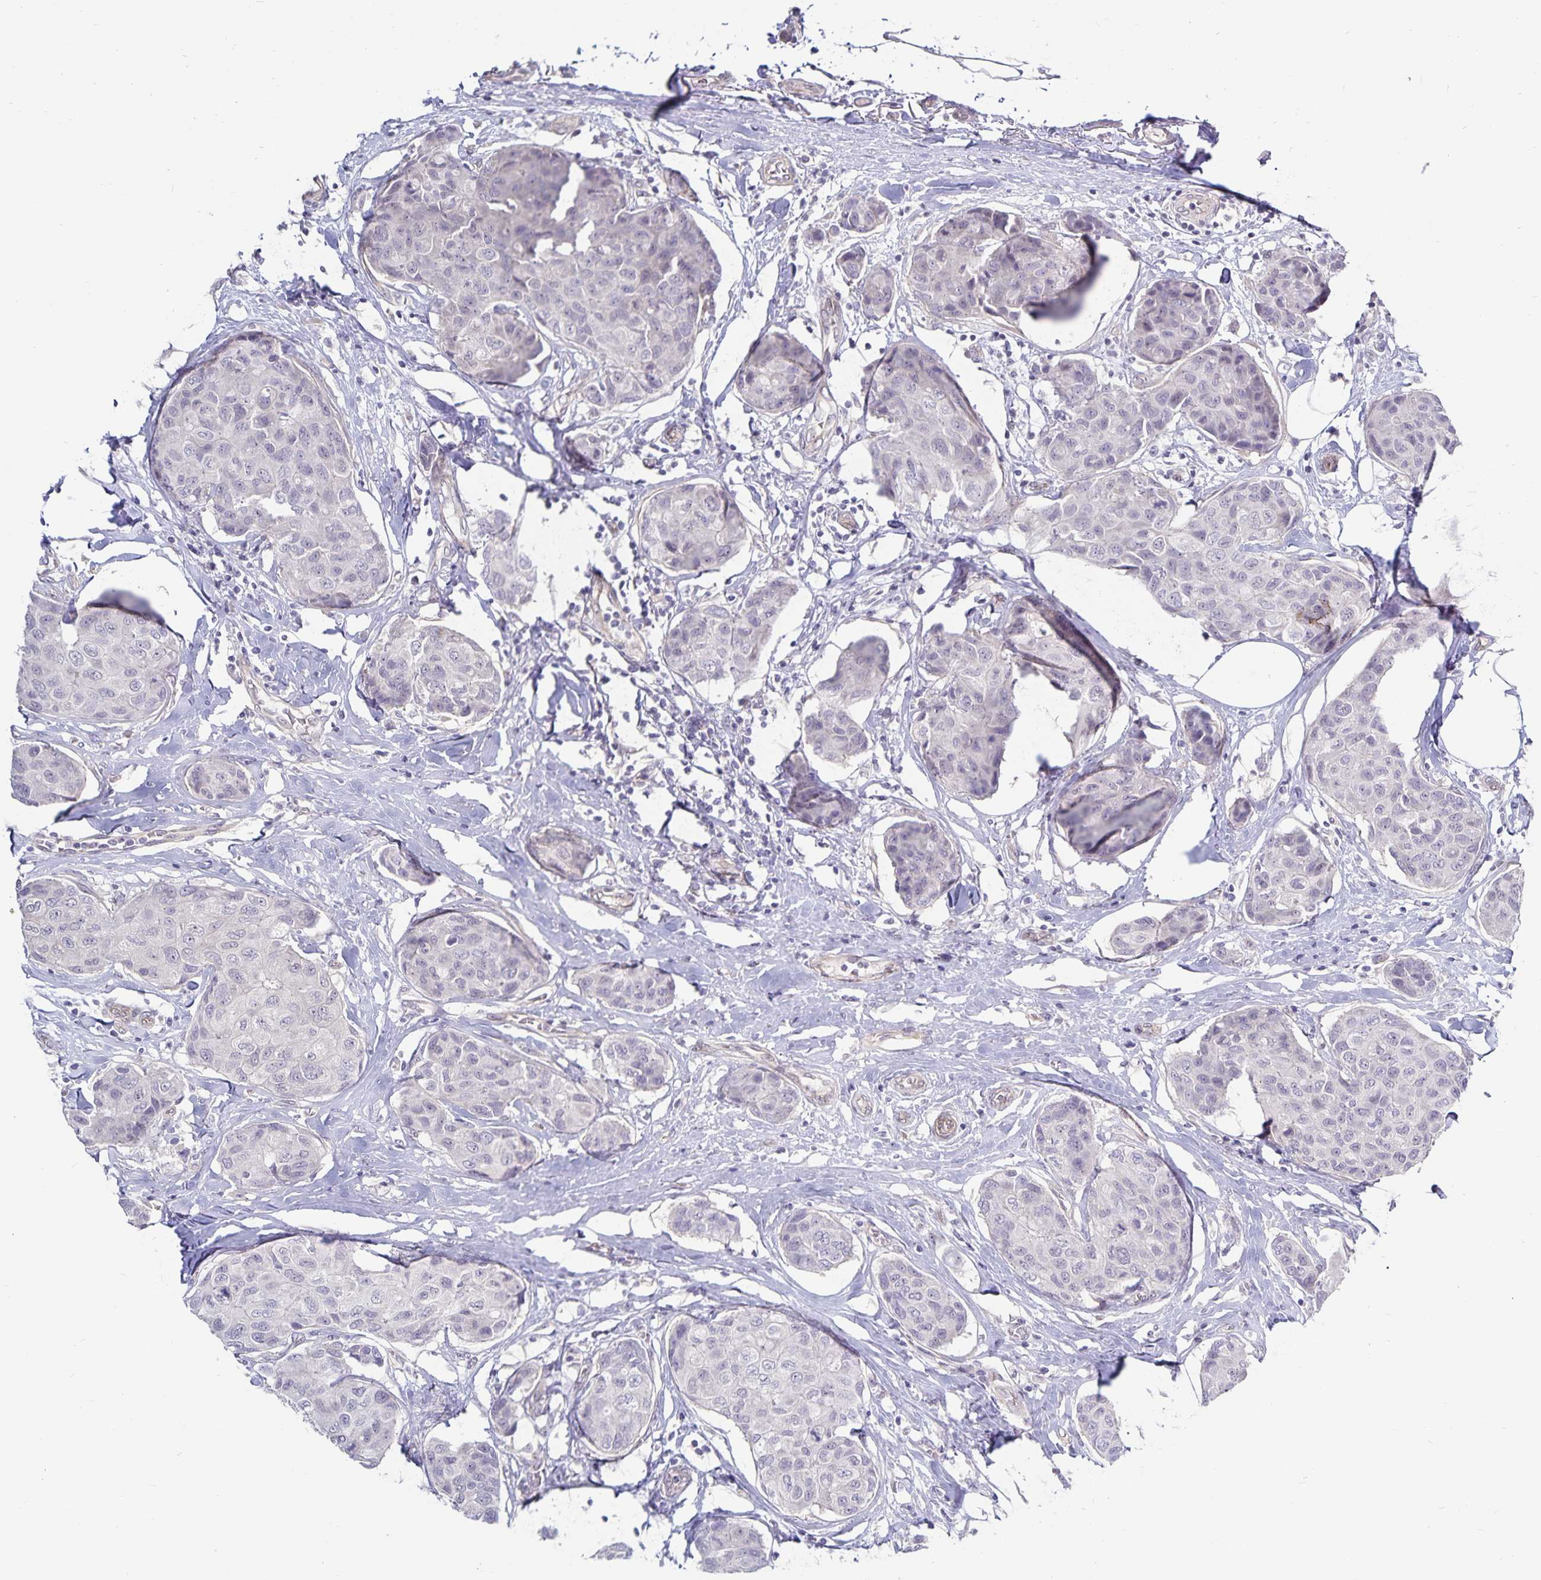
{"staining": {"intensity": "negative", "quantity": "none", "location": "none"}, "tissue": "breast cancer", "cell_type": "Tumor cells", "image_type": "cancer", "snomed": [{"axis": "morphology", "description": "Duct carcinoma"}, {"axis": "topography", "description": "Breast"}], "caption": "Tumor cells are negative for brown protein staining in breast cancer. Brightfield microscopy of IHC stained with DAB (3,3'-diaminobenzidine) (brown) and hematoxylin (blue), captured at high magnification.", "gene": "CDKN2B", "patient": {"sex": "female", "age": 80}}